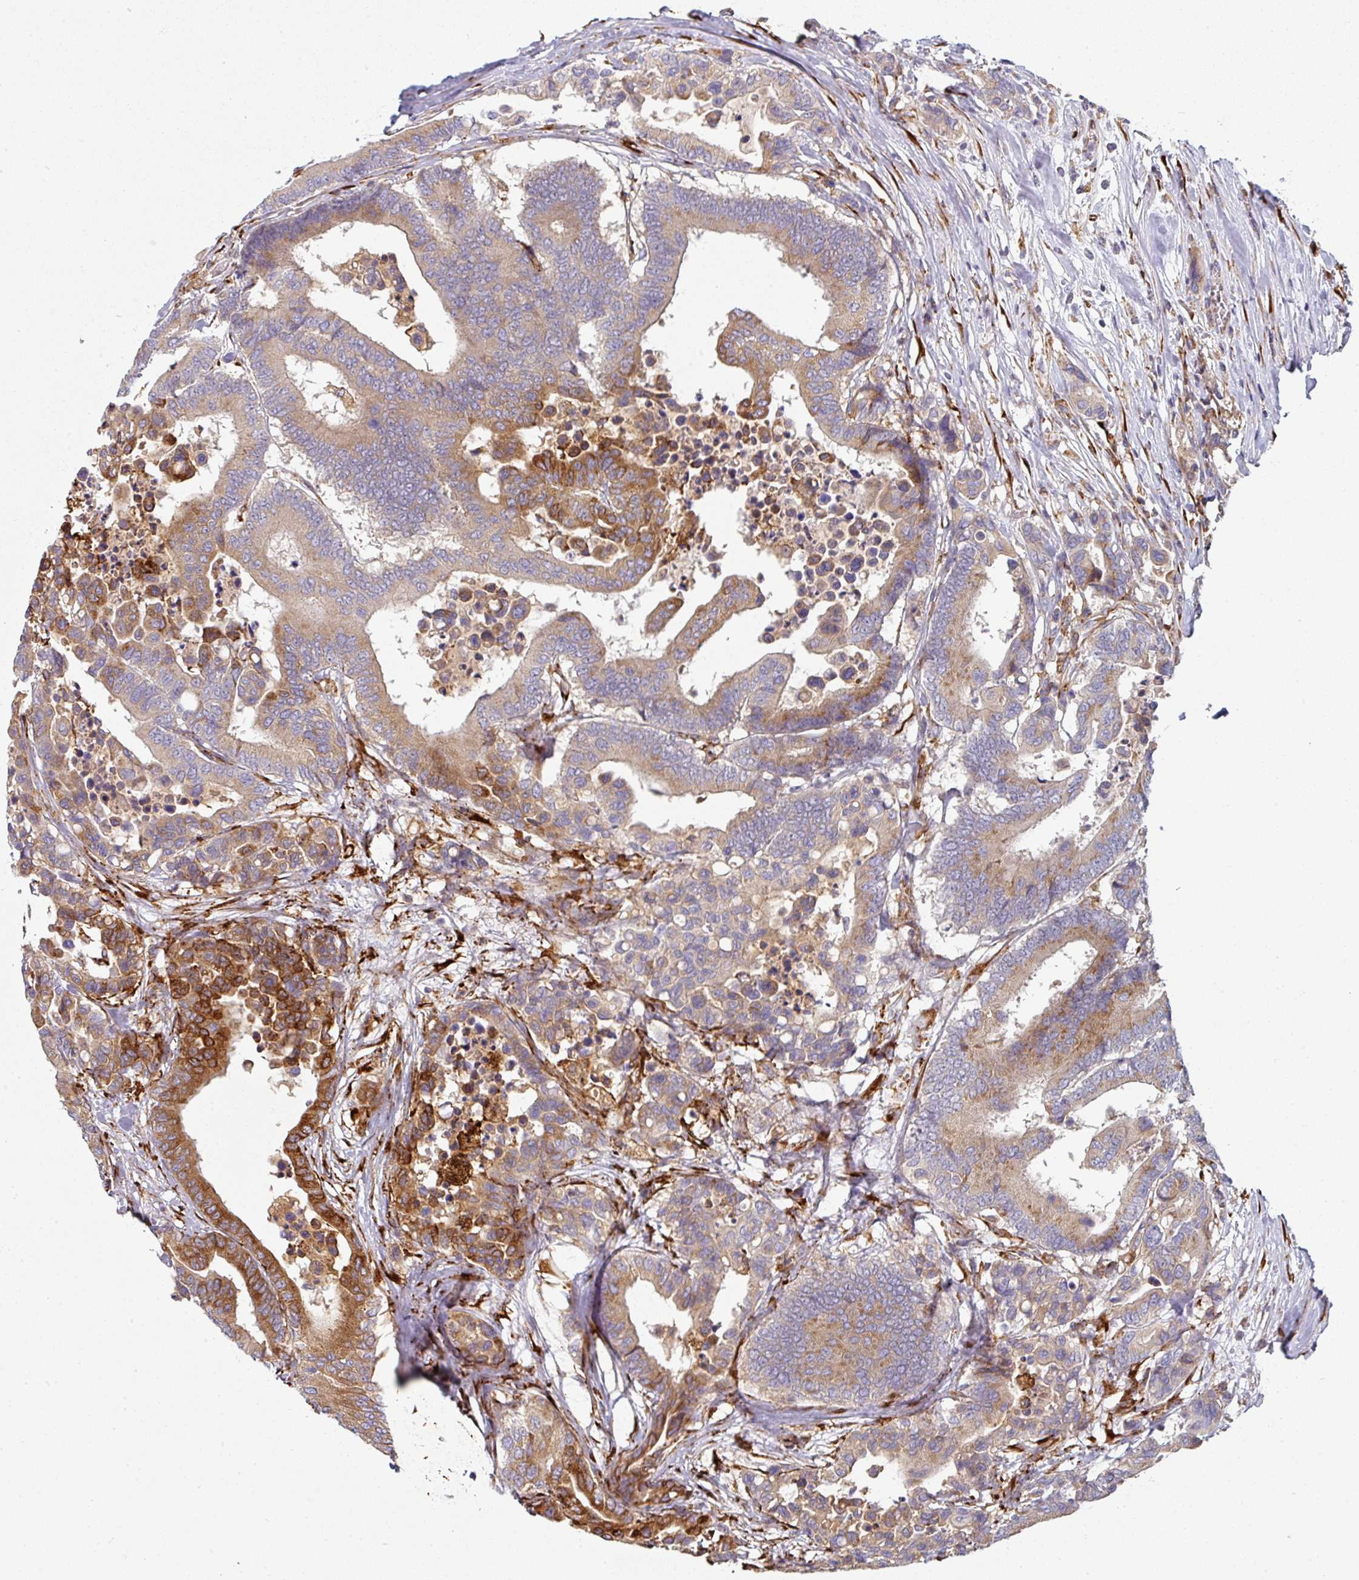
{"staining": {"intensity": "strong", "quantity": "<25%", "location": "cytoplasmic/membranous"}, "tissue": "colorectal cancer", "cell_type": "Tumor cells", "image_type": "cancer", "snomed": [{"axis": "morphology", "description": "Normal tissue, NOS"}, {"axis": "morphology", "description": "Adenocarcinoma, NOS"}, {"axis": "topography", "description": "Colon"}], "caption": "IHC histopathology image of neoplastic tissue: human colorectal cancer stained using IHC reveals medium levels of strong protein expression localized specifically in the cytoplasmic/membranous of tumor cells, appearing as a cytoplasmic/membranous brown color.", "gene": "ZNF268", "patient": {"sex": "male", "age": 82}}